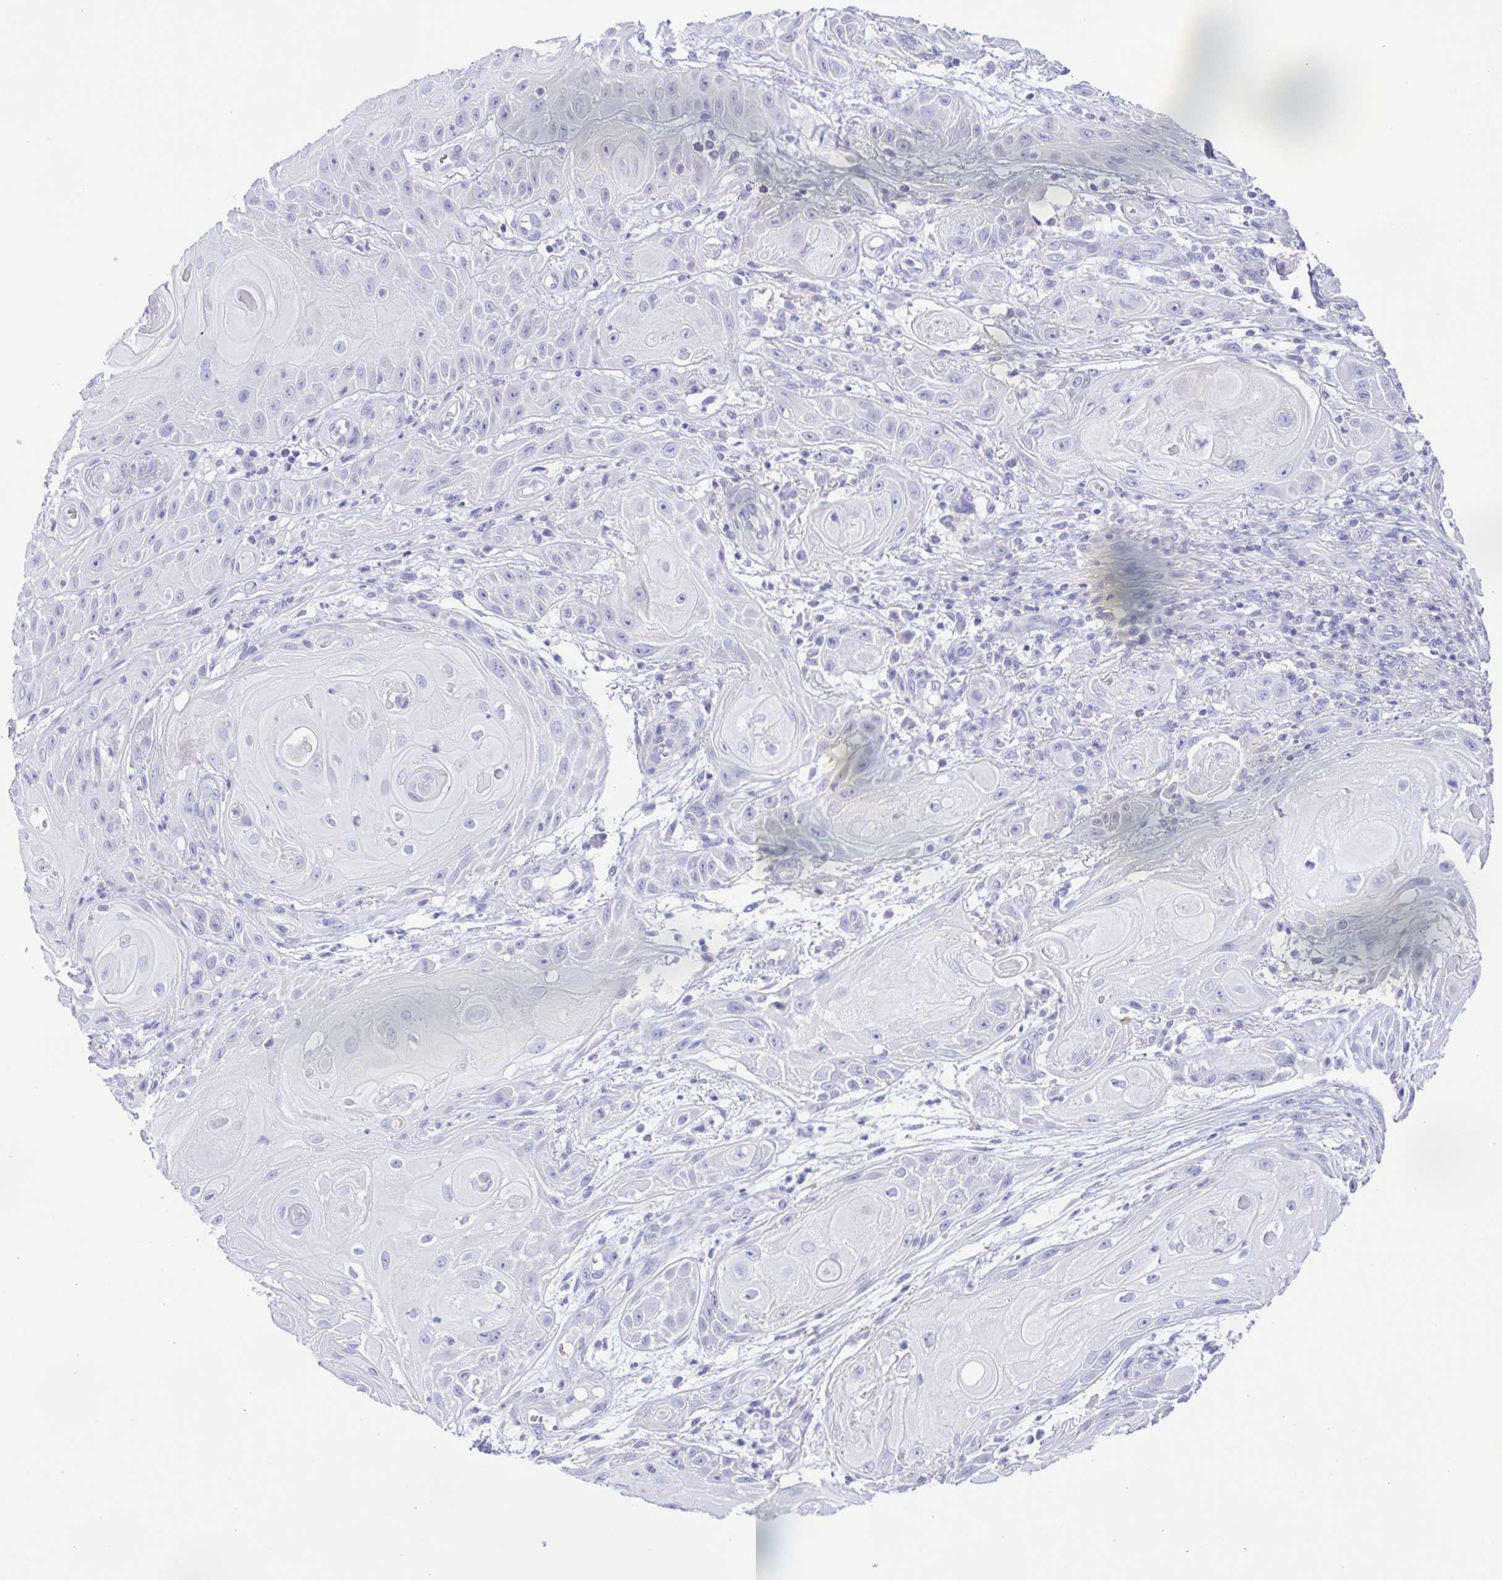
{"staining": {"intensity": "negative", "quantity": "none", "location": "none"}, "tissue": "skin cancer", "cell_type": "Tumor cells", "image_type": "cancer", "snomed": [{"axis": "morphology", "description": "Squamous cell carcinoma, NOS"}, {"axis": "topography", "description": "Skin"}], "caption": "This is an IHC photomicrograph of skin cancer (squamous cell carcinoma). There is no staining in tumor cells.", "gene": "CD72", "patient": {"sex": "male", "age": 62}}